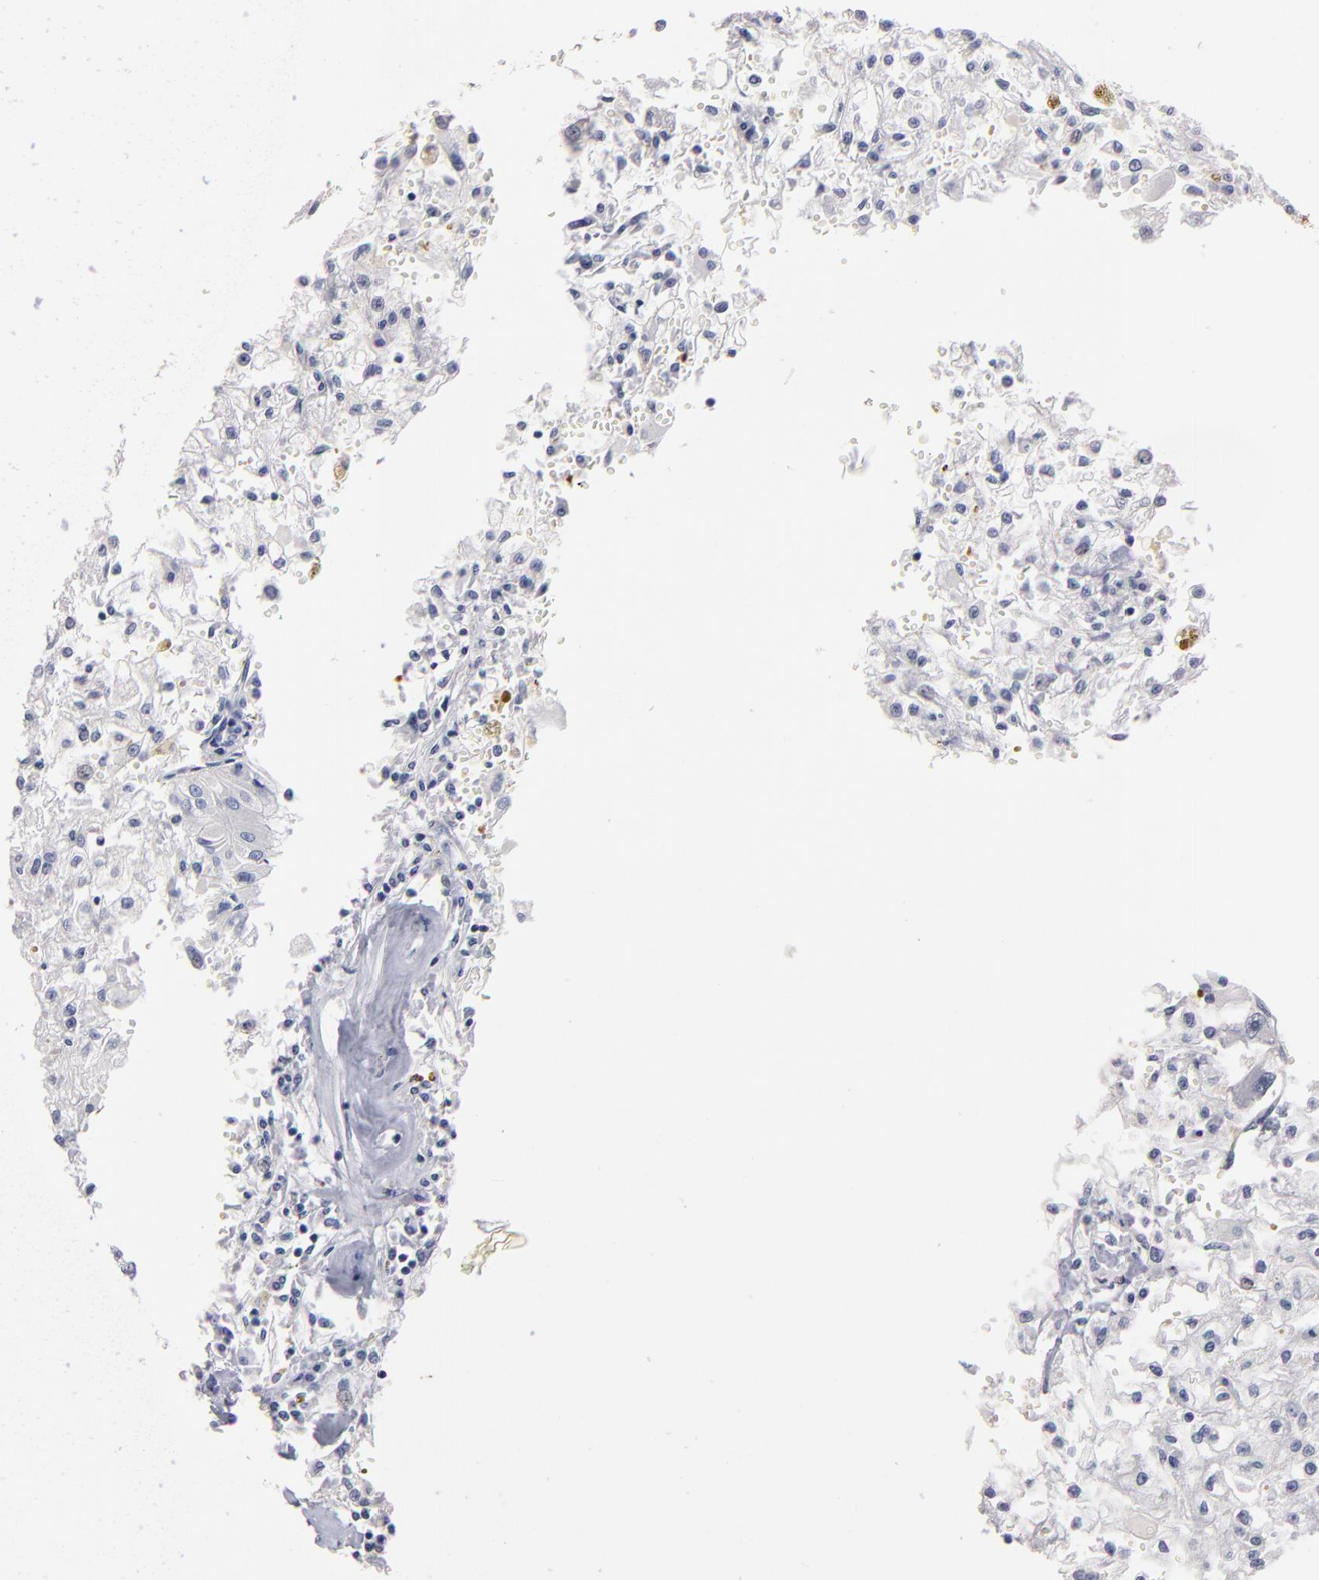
{"staining": {"intensity": "negative", "quantity": "none", "location": "none"}, "tissue": "renal cancer", "cell_type": "Tumor cells", "image_type": "cancer", "snomed": [{"axis": "morphology", "description": "Adenocarcinoma, NOS"}, {"axis": "topography", "description": "Kidney"}], "caption": "Tumor cells are negative for protein expression in human renal cancer (adenocarcinoma). Brightfield microscopy of immunohistochemistry stained with DAB (brown) and hematoxylin (blue), captured at high magnification.", "gene": "FABP4", "patient": {"sex": "male", "age": 78}}